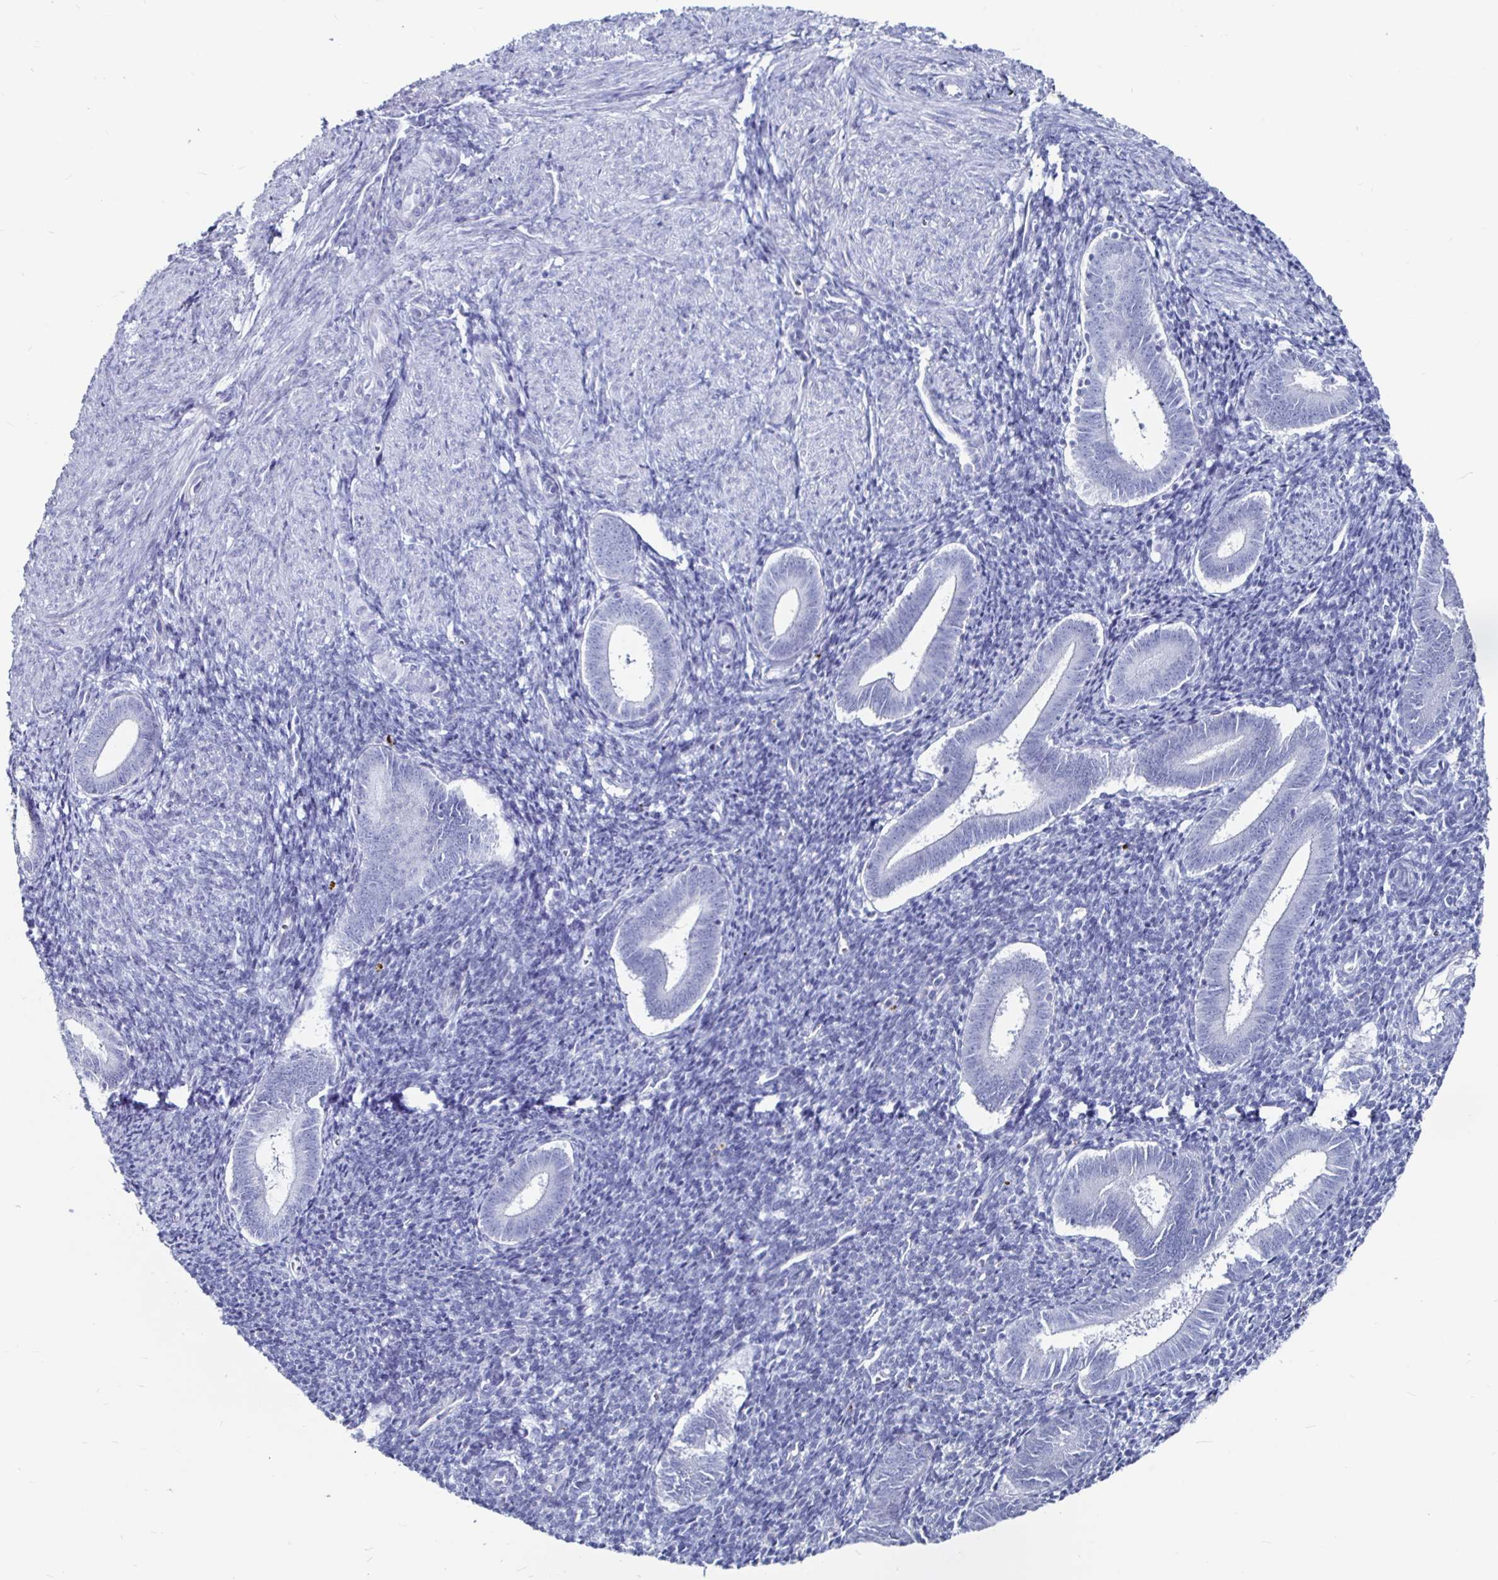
{"staining": {"intensity": "negative", "quantity": "none", "location": "none"}, "tissue": "endometrium", "cell_type": "Cells in endometrial stroma", "image_type": "normal", "snomed": [{"axis": "morphology", "description": "Normal tissue, NOS"}, {"axis": "topography", "description": "Endometrium"}], "caption": "IHC micrograph of benign human endometrium stained for a protein (brown), which reveals no positivity in cells in endometrial stroma. Brightfield microscopy of IHC stained with DAB (brown) and hematoxylin (blue), captured at high magnification.", "gene": "LUZP4", "patient": {"sex": "female", "age": 25}}